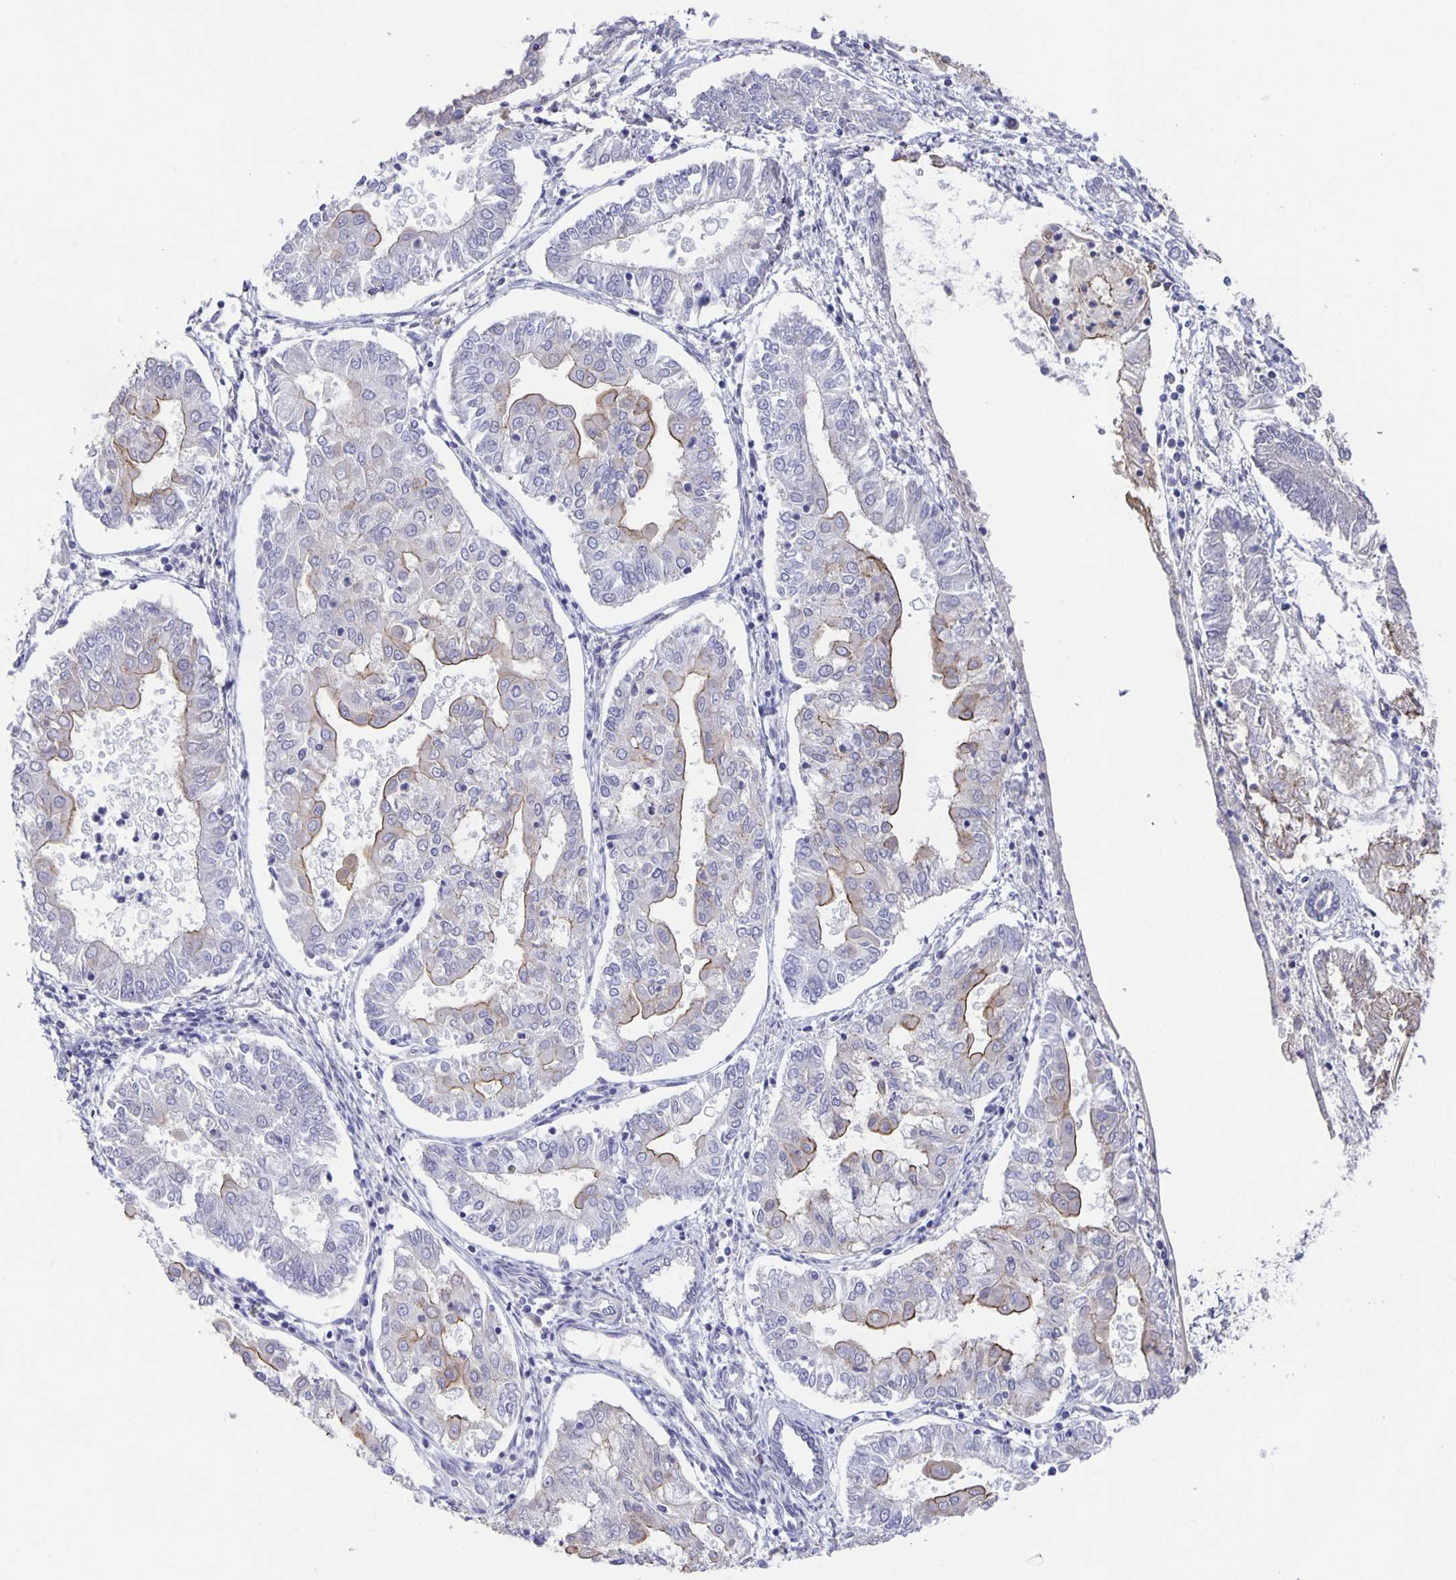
{"staining": {"intensity": "moderate", "quantity": "<25%", "location": "cytoplasmic/membranous"}, "tissue": "endometrial cancer", "cell_type": "Tumor cells", "image_type": "cancer", "snomed": [{"axis": "morphology", "description": "Adenocarcinoma, NOS"}, {"axis": "topography", "description": "Endometrium"}], "caption": "Tumor cells exhibit moderate cytoplasmic/membranous expression in approximately <25% of cells in endometrial cancer (adenocarcinoma).", "gene": "PTPN3", "patient": {"sex": "female", "age": 68}}